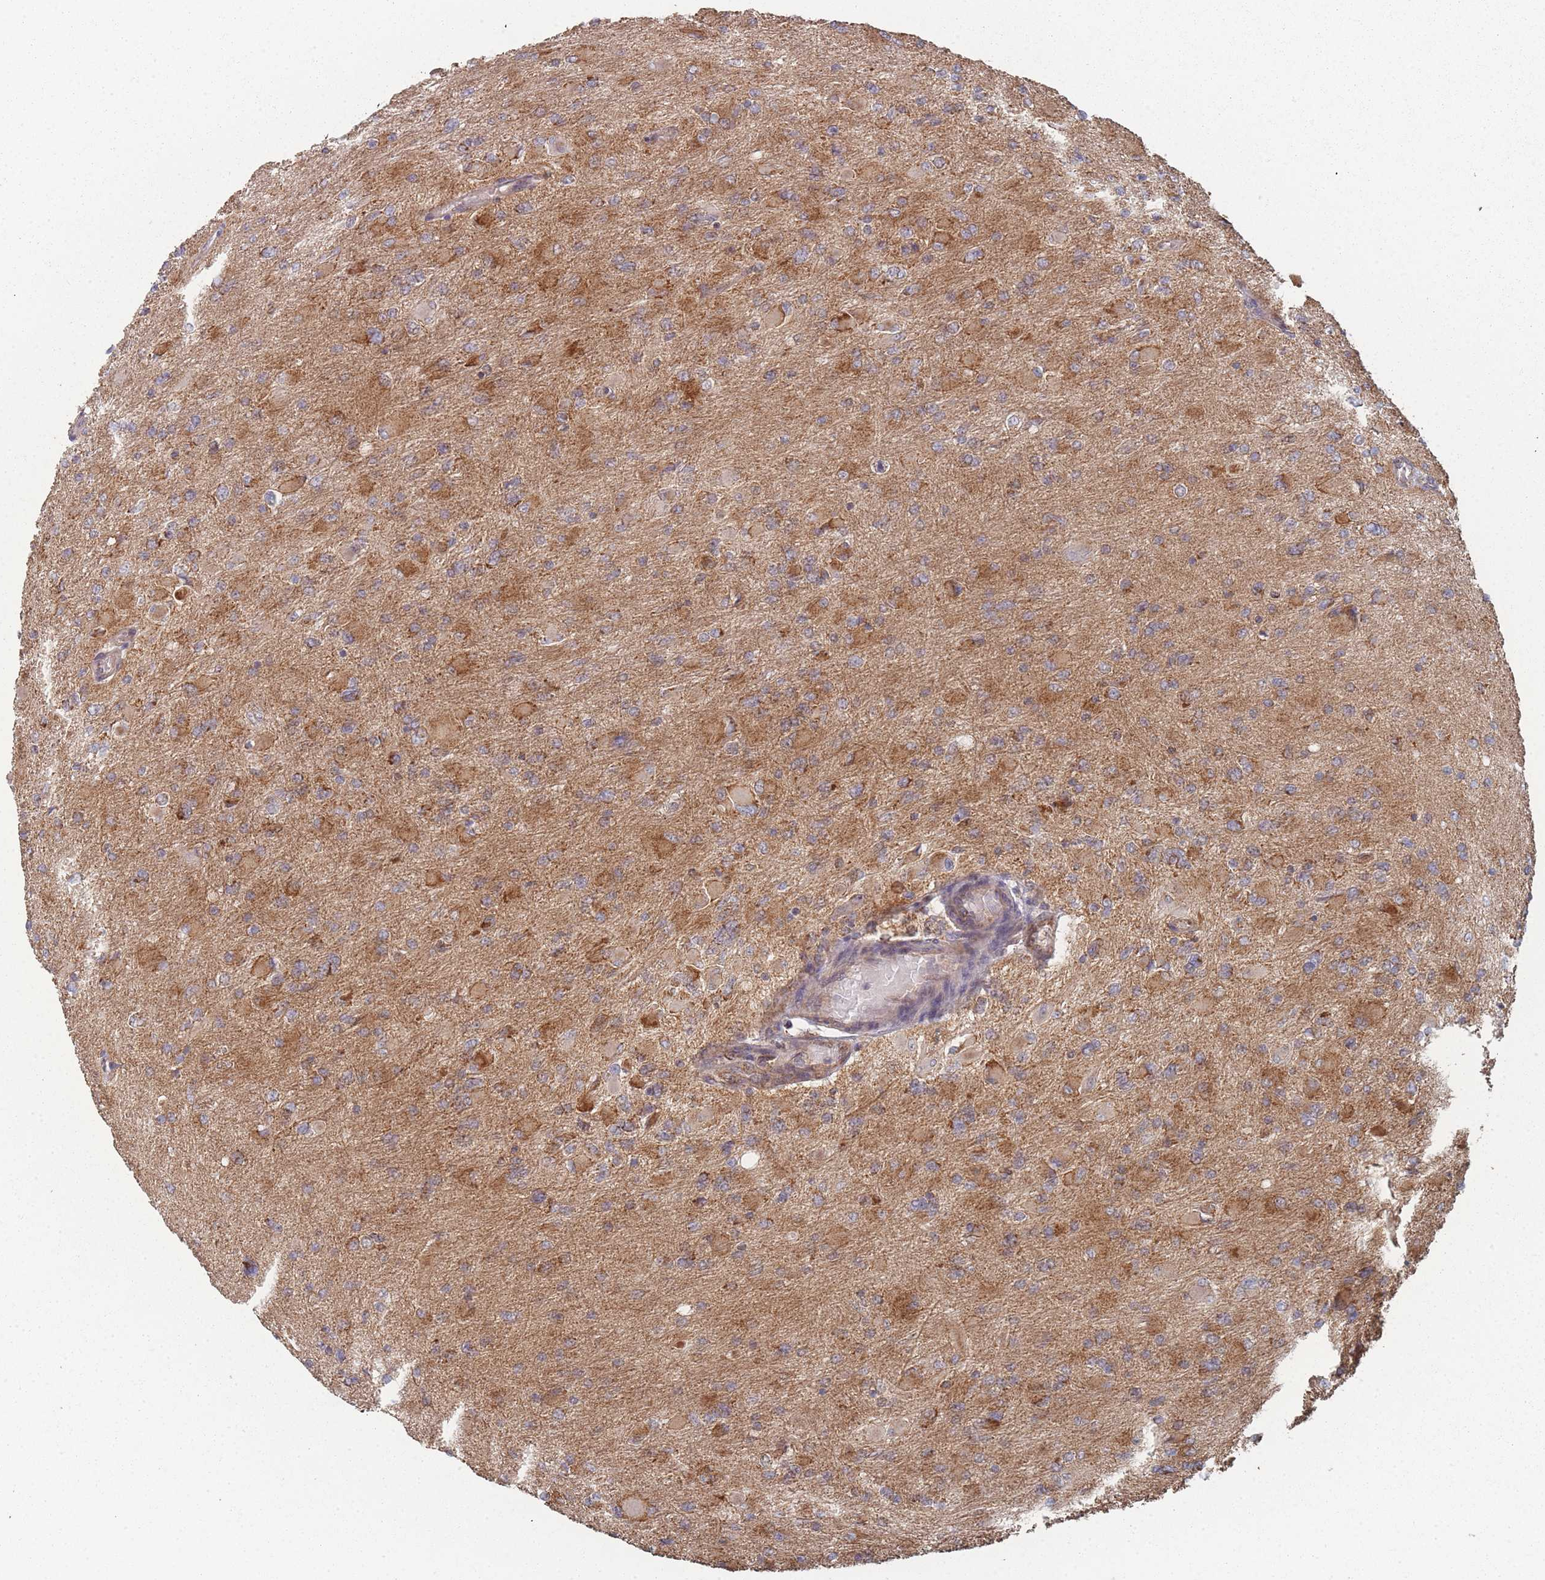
{"staining": {"intensity": "moderate", "quantity": ">75%", "location": "cytoplasmic/membranous"}, "tissue": "glioma", "cell_type": "Tumor cells", "image_type": "cancer", "snomed": [{"axis": "morphology", "description": "Glioma, malignant, High grade"}, {"axis": "topography", "description": "Cerebral cortex"}], "caption": "The histopathology image demonstrates immunohistochemical staining of high-grade glioma (malignant). There is moderate cytoplasmic/membranous staining is identified in about >75% of tumor cells.", "gene": "PSMB3", "patient": {"sex": "female", "age": 36}}